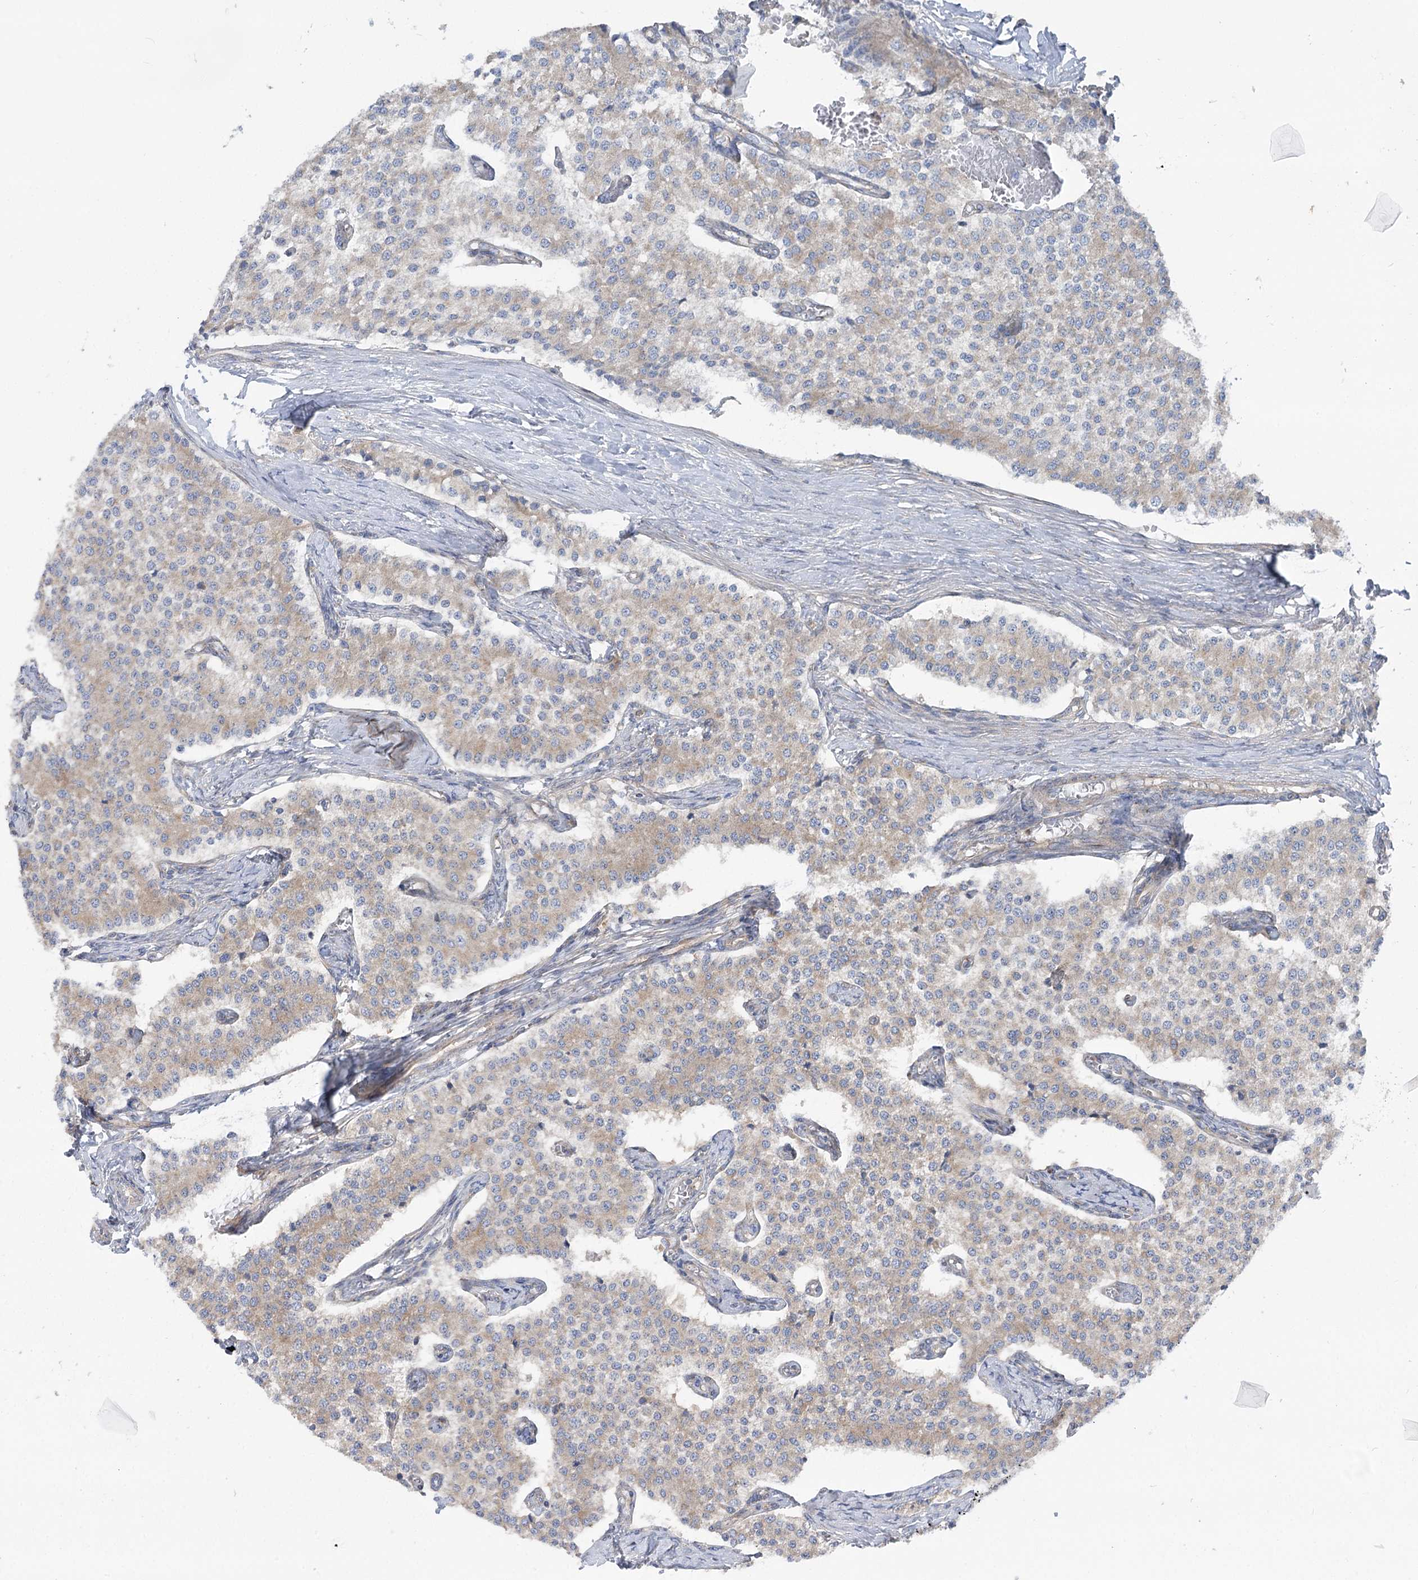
{"staining": {"intensity": "moderate", "quantity": "25%-75%", "location": "cytoplasmic/membranous"}, "tissue": "carcinoid", "cell_type": "Tumor cells", "image_type": "cancer", "snomed": [{"axis": "morphology", "description": "Carcinoid, malignant, NOS"}, {"axis": "topography", "description": "Colon"}], "caption": "Carcinoid (malignant) was stained to show a protein in brown. There is medium levels of moderate cytoplasmic/membranous staining in approximately 25%-75% of tumor cells. (DAB (3,3'-diaminobenzidine) IHC with brightfield microscopy, high magnification).", "gene": "SCN11A", "patient": {"sex": "female", "age": 52}}